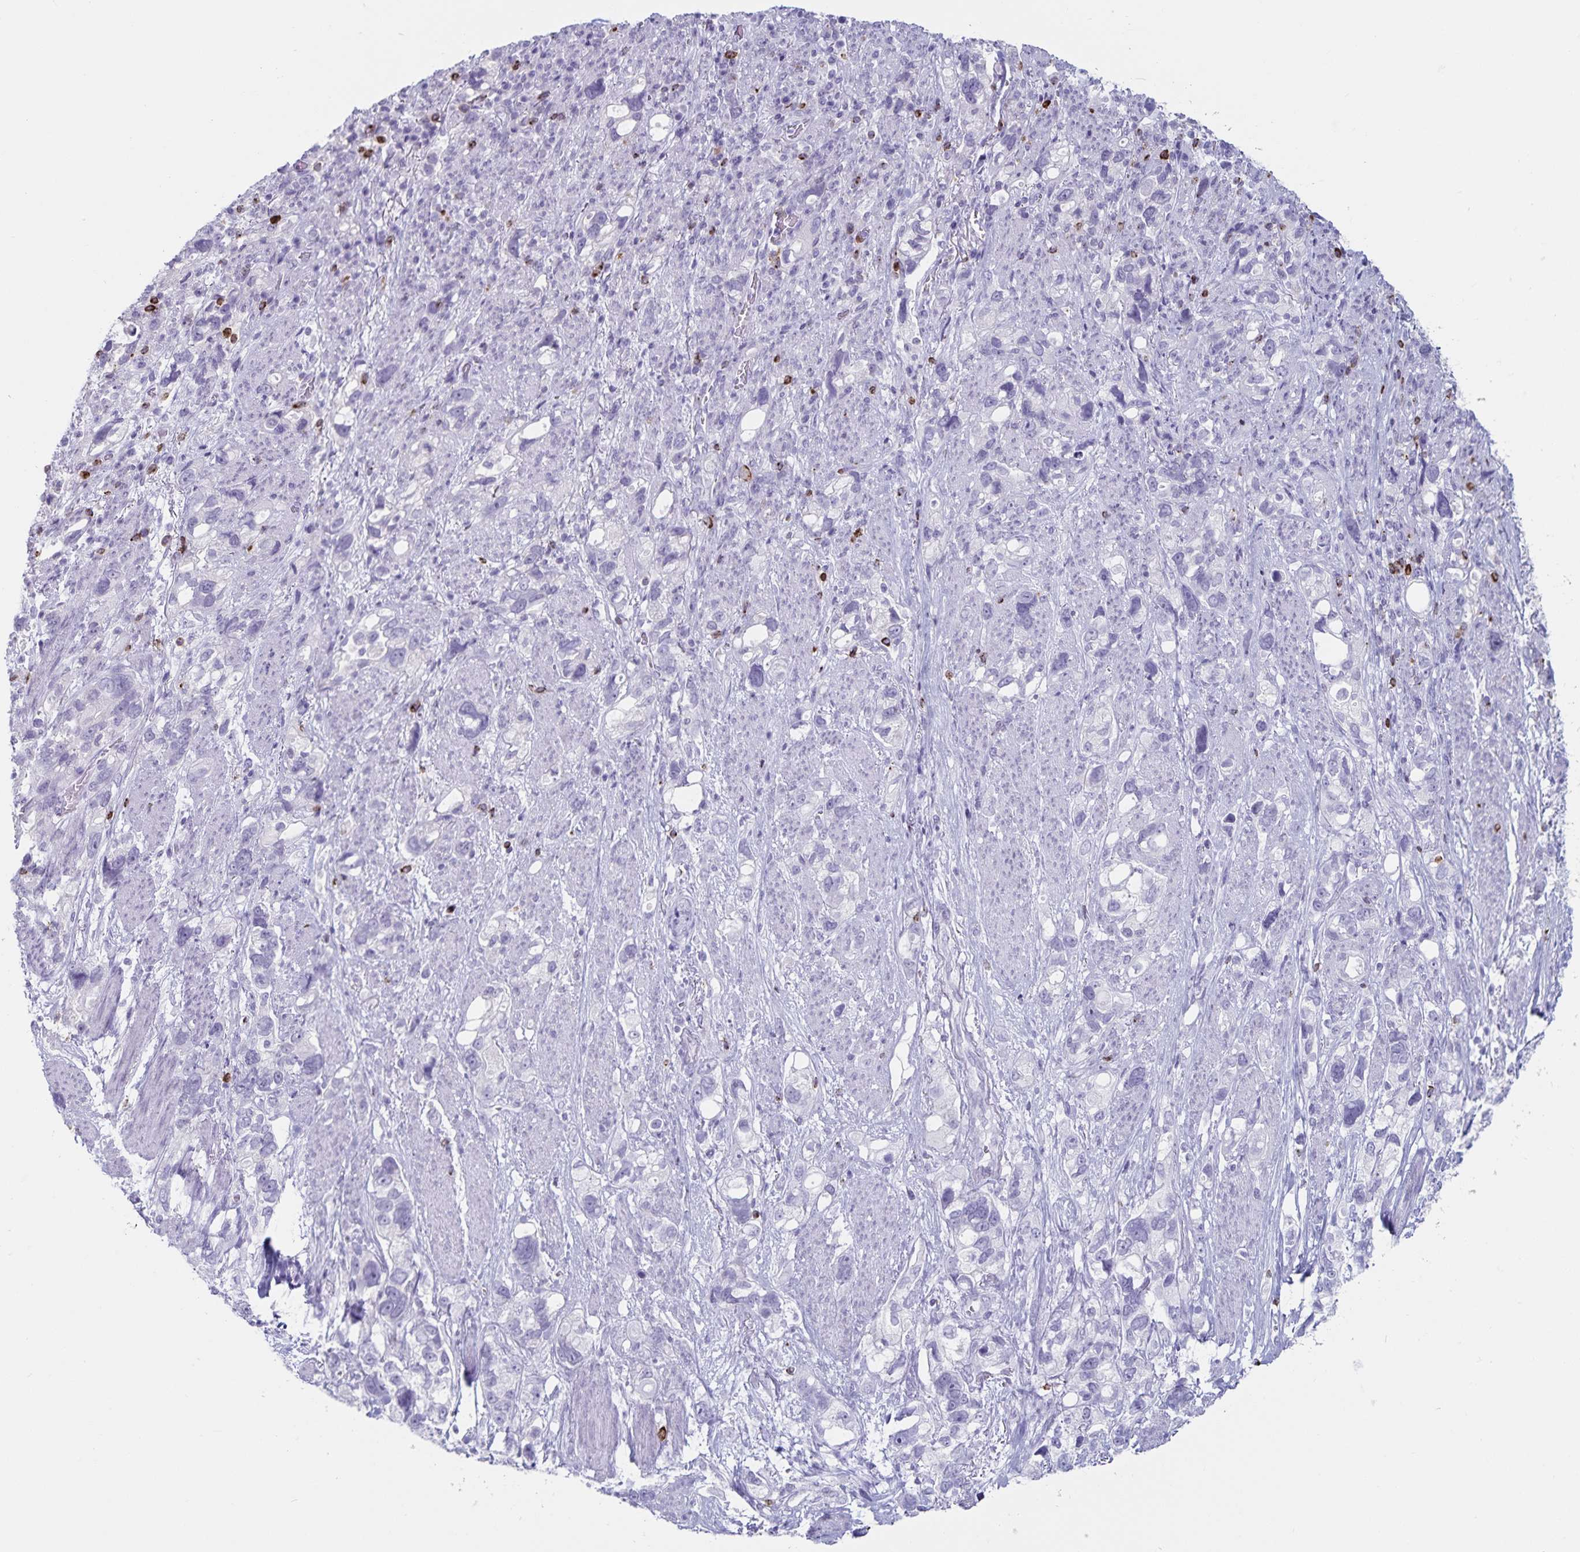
{"staining": {"intensity": "negative", "quantity": "none", "location": "none"}, "tissue": "stomach cancer", "cell_type": "Tumor cells", "image_type": "cancer", "snomed": [{"axis": "morphology", "description": "Adenocarcinoma, NOS"}, {"axis": "topography", "description": "Stomach, upper"}], "caption": "High magnification brightfield microscopy of adenocarcinoma (stomach) stained with DAB (brown) and counterstained with hematoxylin (blue): tumor cells show no significant staining.", "gene": "GNLY", "patient": {"sex": "female", "age": 81}}